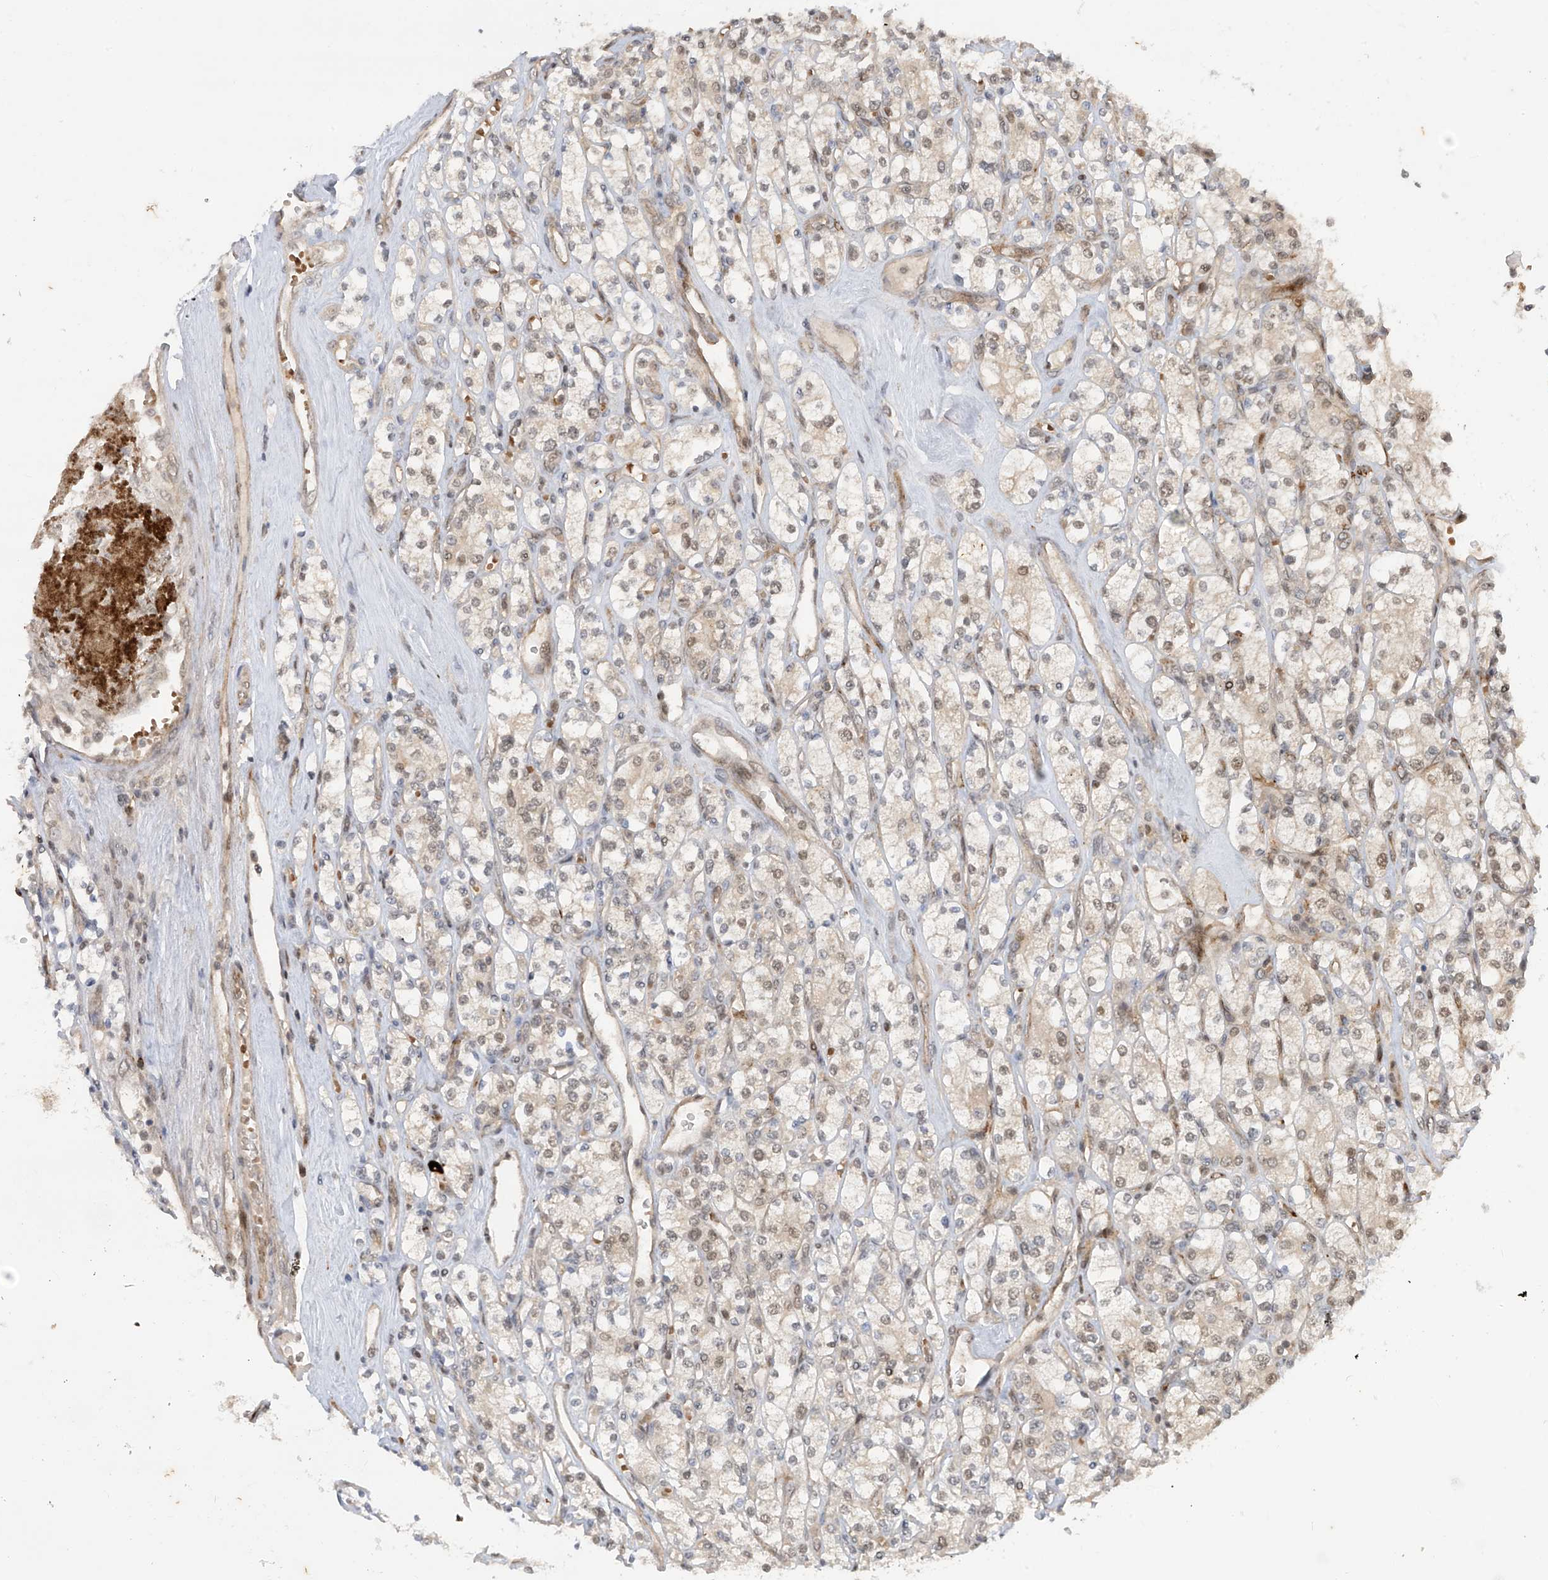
{"staining": {"intensity": "weak", "quantity": "25%-75%", "location": "cytoplasmic/membranous,nuclear"}, "tissue": "renal cancer", "cell_type": "Tumor cells", "image_type": "cancer", "snomed": [{"axis": "morphology", "description": "Adenocarcinoma, NOS"}, {"axis": "topography", "description": "Kidney"}], "caption": "This photomicrograph demonstrates immunohistochemistry staining of renal cancer, with low weak cytoplasmic/membranous and nuclear staining in about 25%-75% of tumor cells.", "gene": "LAGE3", "patient": {"sex": "male", "age": 77}}